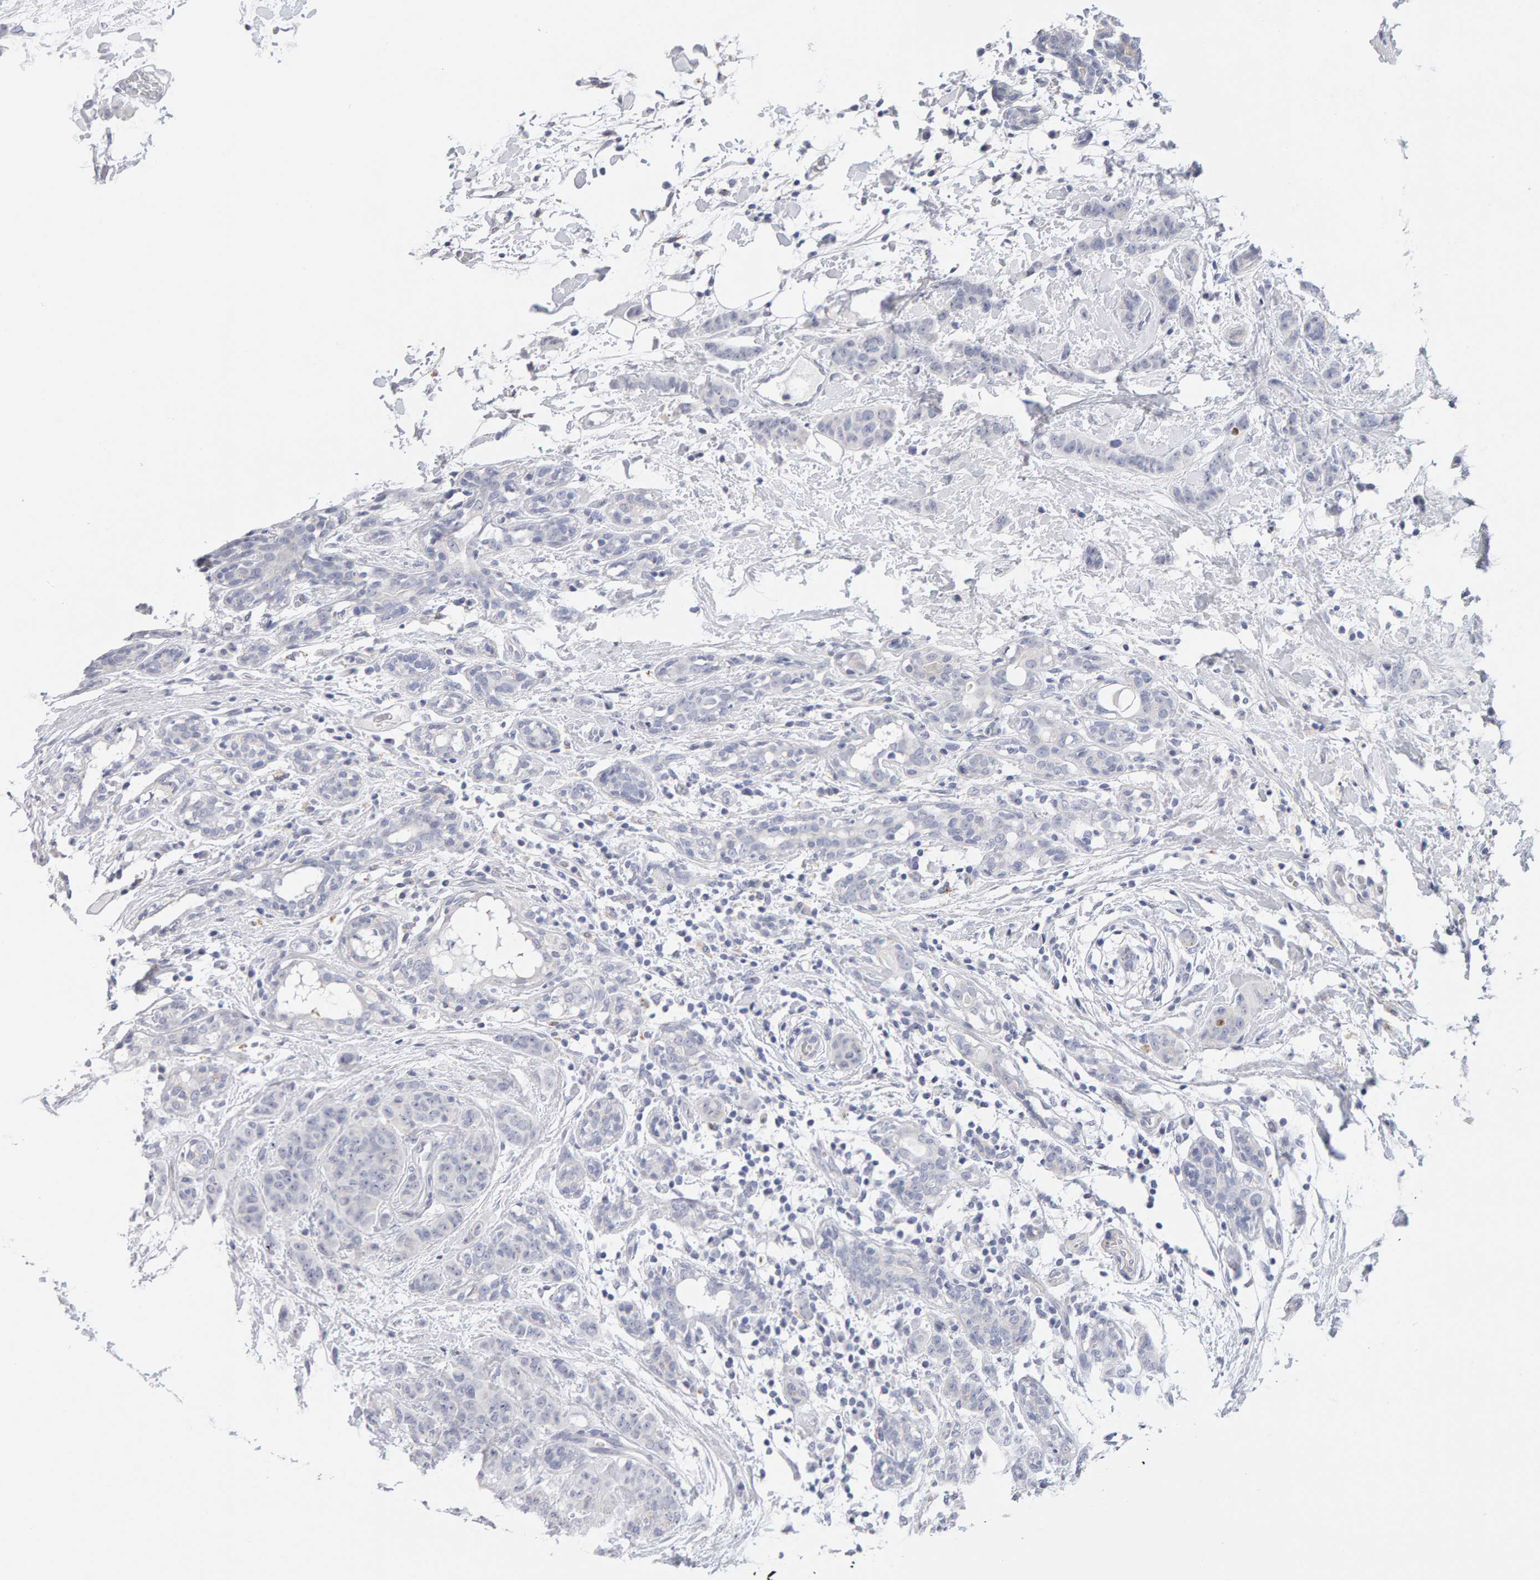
{"staining": {"intensity": "negative", "quantity": "none", "location": "none"}, "tissue": "breast cancer", "cell_type": "Tumor cells", "image_type": "cancer", "snomed": [{"axis": "morphology", "description": "Normal tissue, NOS"}, {"axis": "morphology", "description": "Duct carcinoma"}, {"axis": "topography", "description": "Breast"}], "caption": "Breast intraductal carcinoma was stained to show a protein in brown. There is no significant positivity in tumor cells. (Immunohistochemistry, brightfield microscopy, high magnification).", "gene": "METRNL", "patient": {"sex": "female", "age": 40}}